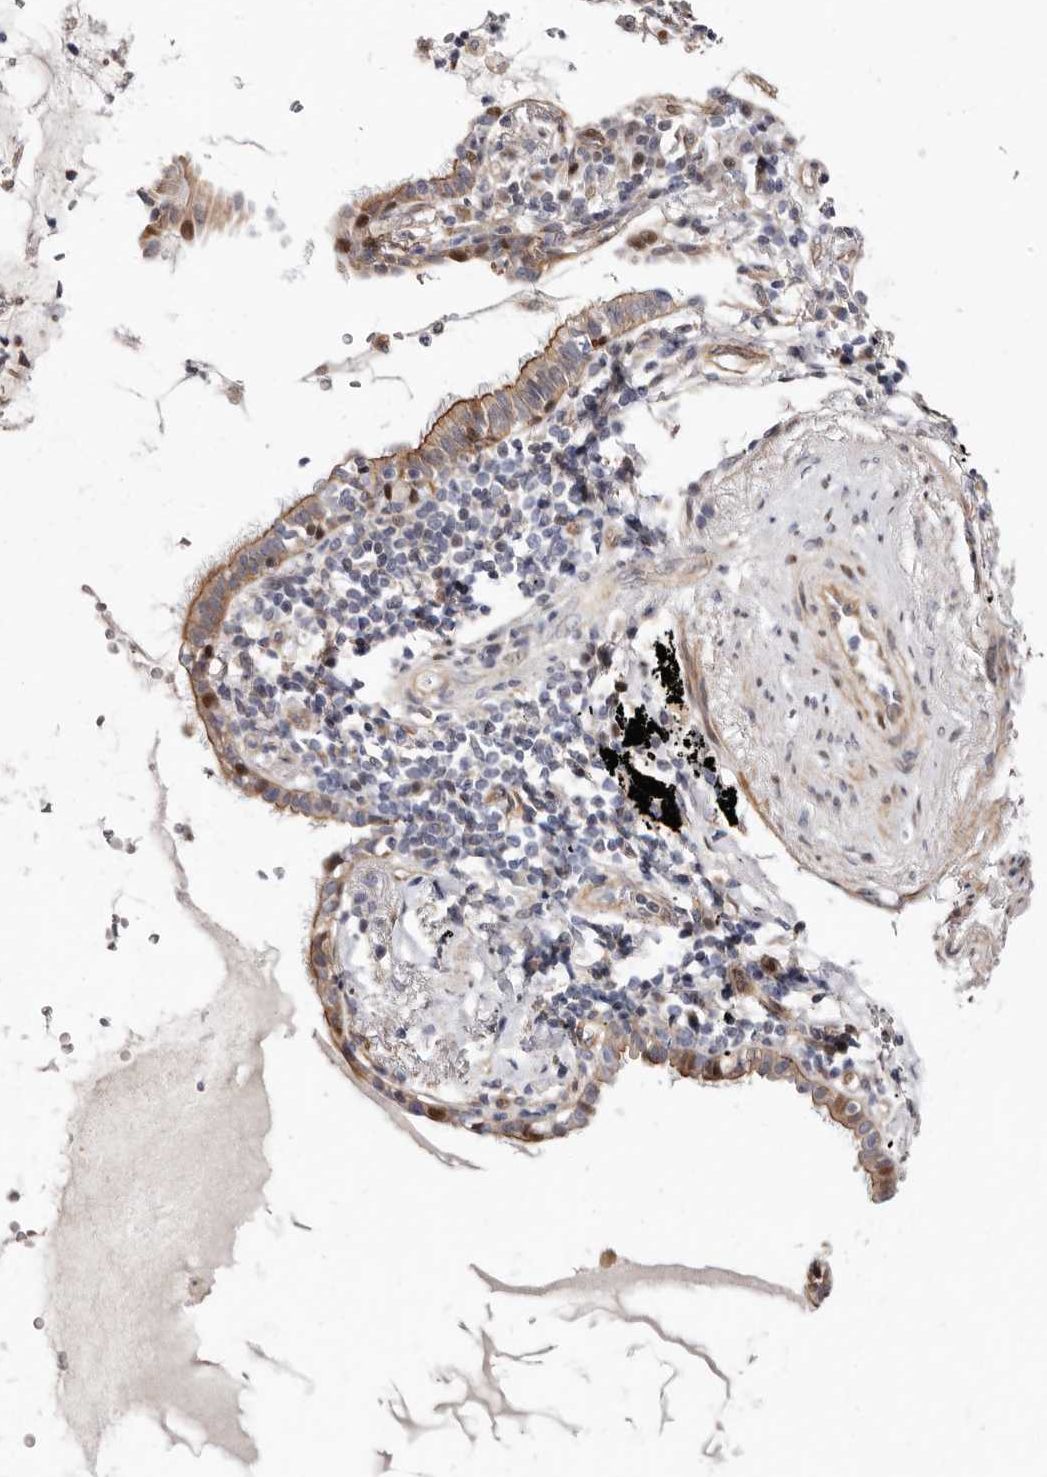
{"staining": {"intensity": "moderate", "quantity": "25%-75%", "location": "cytoplasmic/membranous"}, "tissue": "lung cancer", "cell_type": "Tumor cells", "image_type": "cancer", "snomed": [{"axis": "morphology", "description": "Adenocarcinoma, NOS"}, {"axis": "topography", "description": "Lung"}], "caption": "High-power microscopy captured an immunohistochemistry (IHC) image of lung cancer, revealing moderate cytoplasmic/membranous staining in approximately 25%-75% of tumor cells. (DAB (3,3'-diaminobenzidine) IHC with brightfield microscopy, high magnification).", "gene": "EPHX3", "patient": {"sex": "female", "age": 70}}